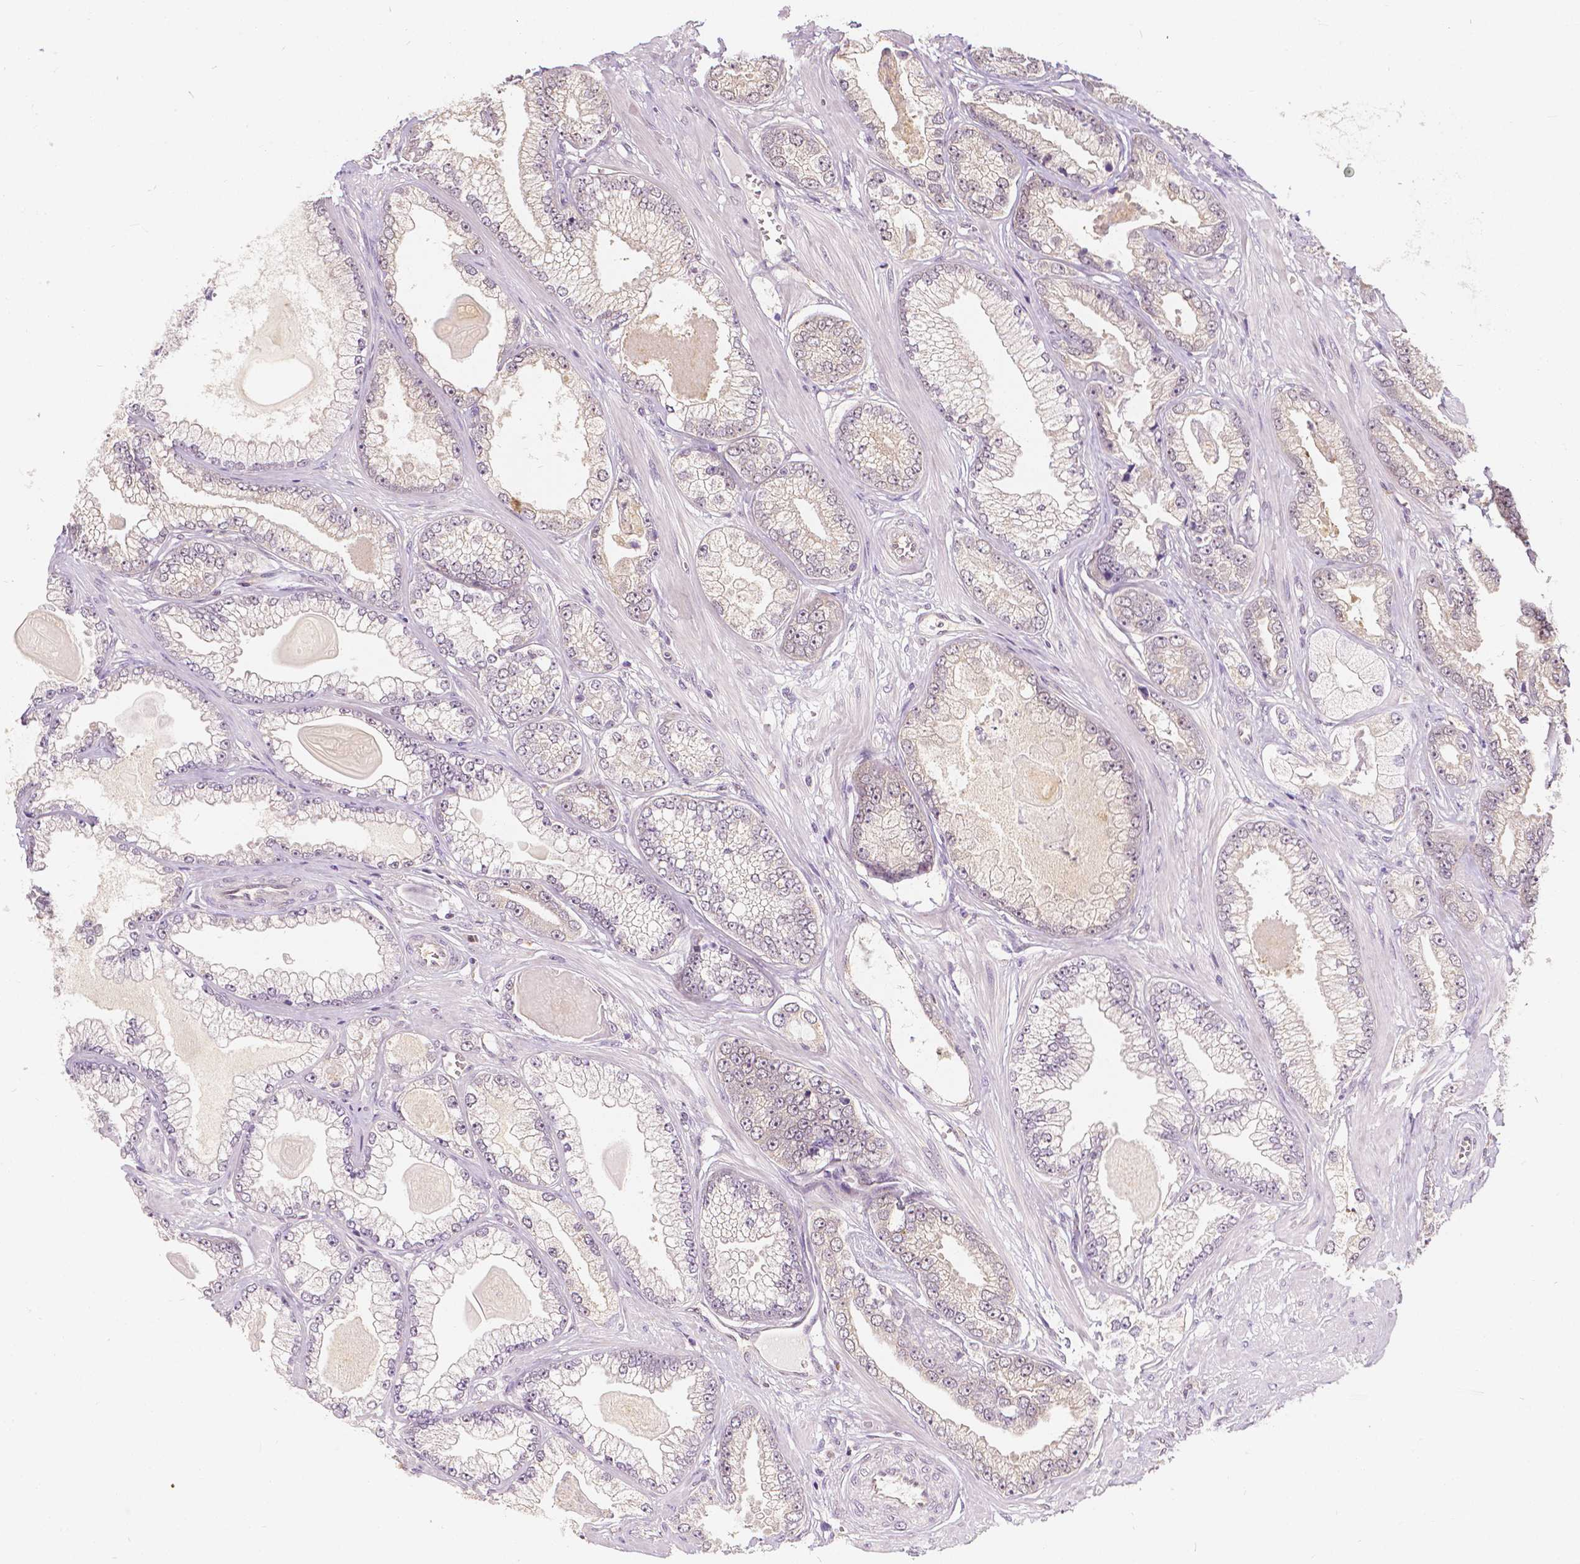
{"staining": {"intensity": "weak", "quantity": "<25%", "location": "cytoplasmic/membranous,nuclear"}, "tissue": "prostate cancer", "cell_type": "Tumor cells", "image_type": "cancer", "snomed": [{"axis": "morphology", "description": "Adenocarcinoma, Low grade"}, {"axis": "topography", "description": "Prostate"}], "caption": "This is a micrograph of IHC staining of low-grade adenocarcinoma (prostate), which shows no positivity in tumor cells.", "gene": "NAPRT", "patient": {"sex": "male", "age": 64}}